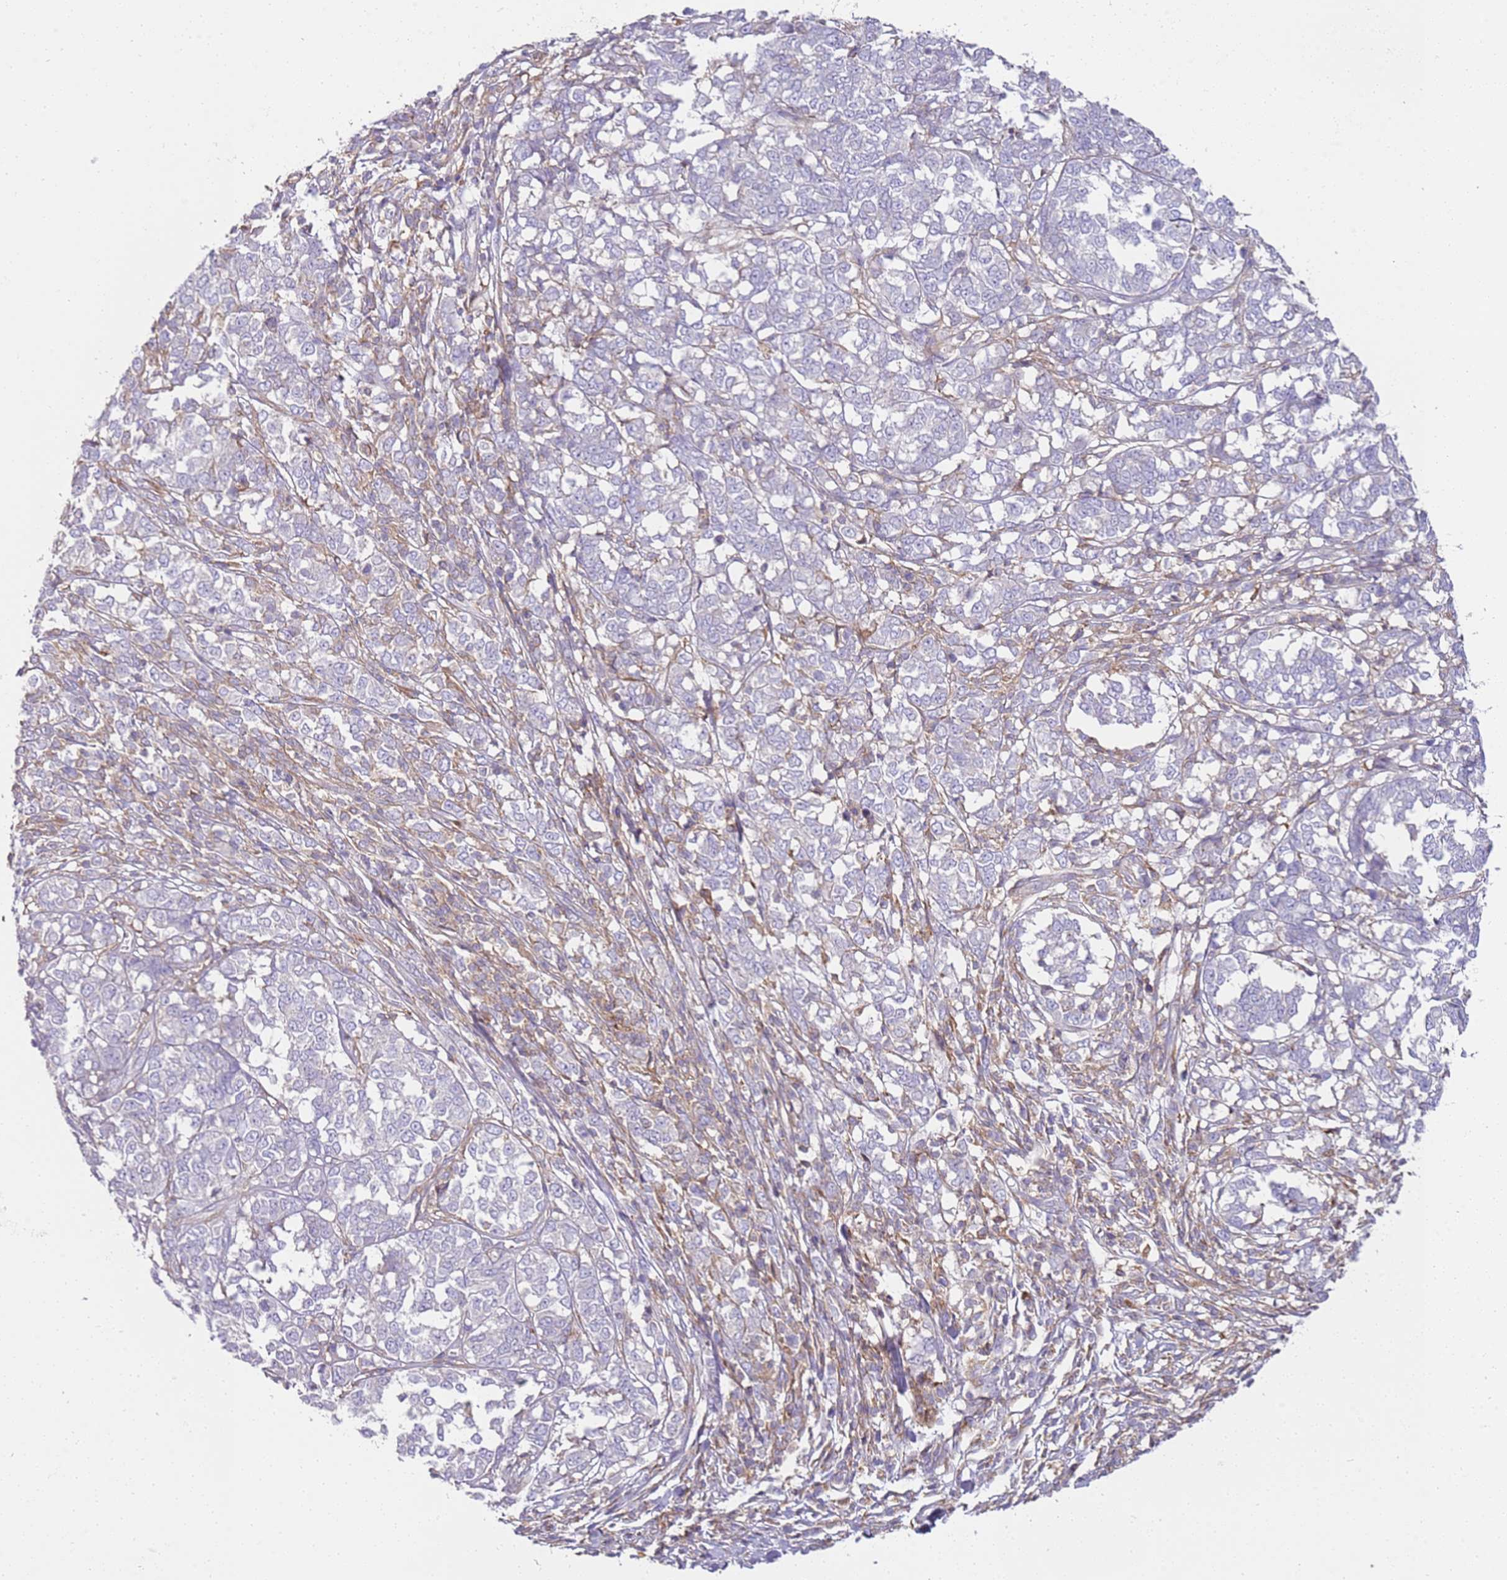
{"staining": {"intensity": "negative", "quantity": "none", "location": "none"}, "tissue": "melanoma", "cell_type": "Tumor cells", "image_type": "cancer", "snomed": [{"axis": "morphology", "description": "Malignant melanoma, NOS"}, {"axis": "topography", "description": "Skin"}], "caption": "This is an immunohistochemistry (IHC) image of malignant melanoma. There is no staining in tumor cells.", "gene": "FPR1", "patient": {"sex": "female", "age": 72}}